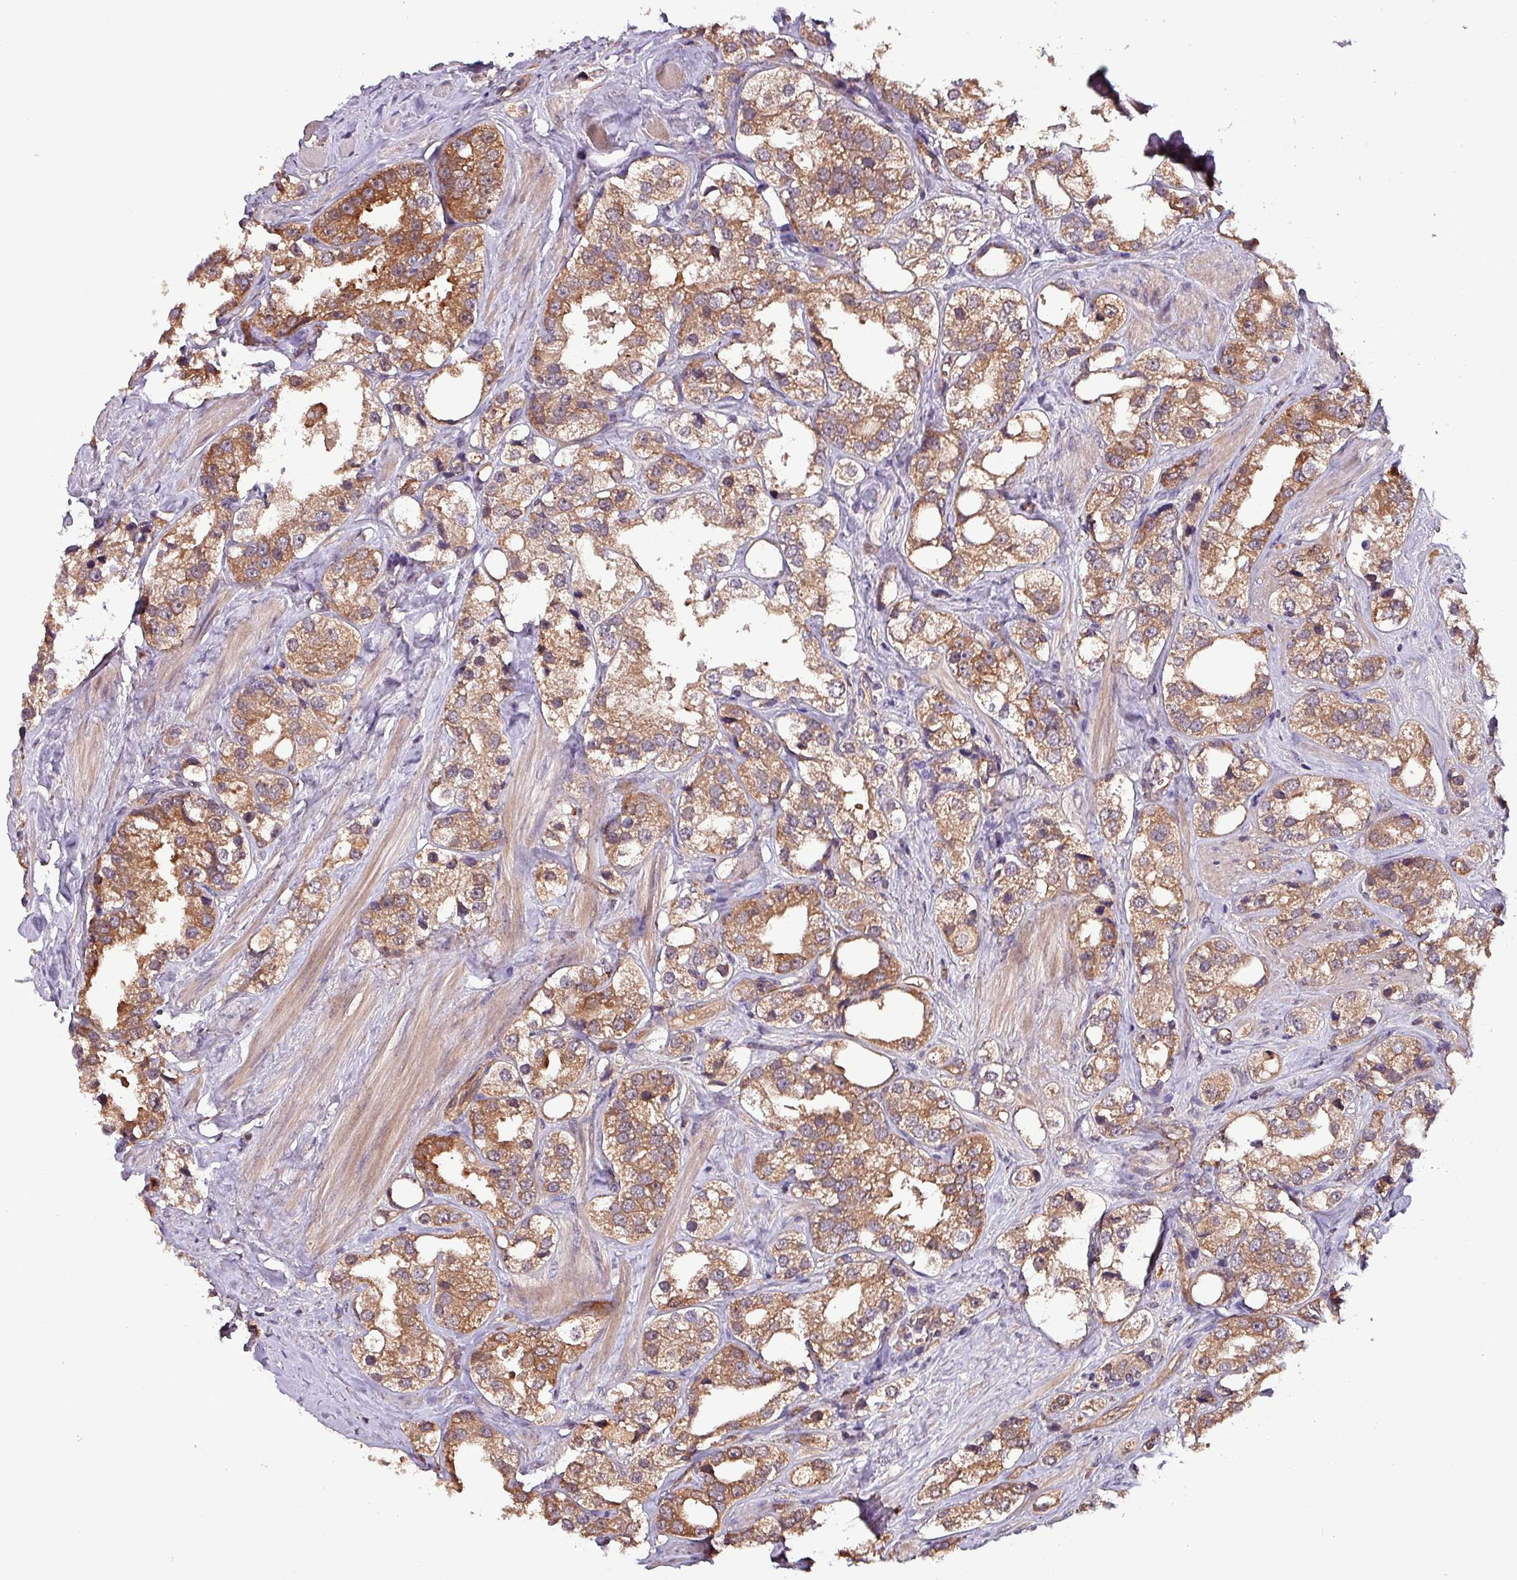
{"staining": {"intensity": "moderate", "quantity": ">75%", "location": "cytoplasmic/membranous"}, "tissue": "prostate cancer", "cell_type": "Tumor cells", "image_type": "cancer", "snomed": [{"axis": "morphology", "description": "Adenocarcinoma, NOS"}, {"axis": "topography", "description": "Prostate"}], "caption": "A brown stain labels moderate cytoplasmic/membranous positivity of a protein in human prostate cancer tumor cells. The protein is stained brown, and the nuclei are stained in blue (DAB IHC with brightfield microscopy, high magnification).", "gene": "PAFAH1B2", "patient": {"sex": "male", "age": 79}}